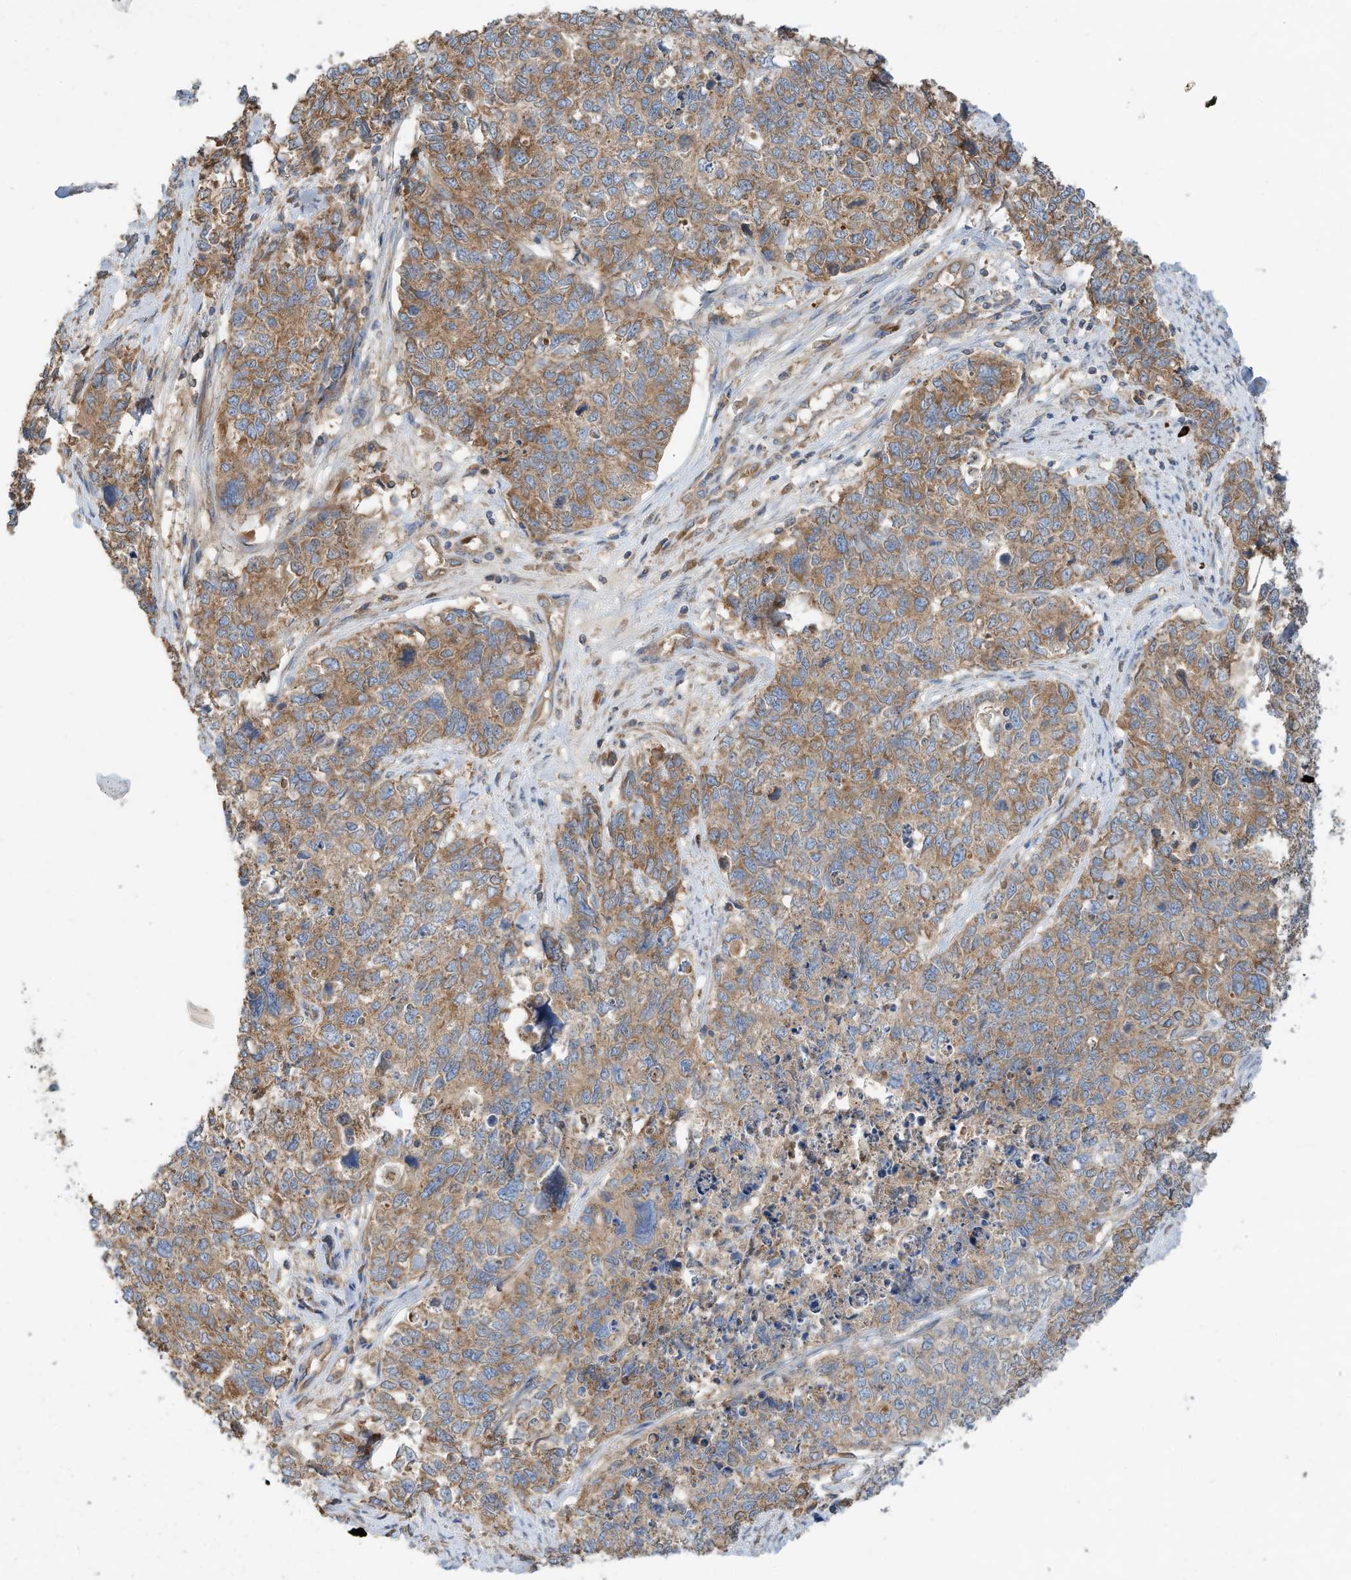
{"staining": {"intensity": "moderate", "quantity": ">75%", "location": "cytoplasmic/membranous"}, "tissue": "cervical cancer", "cell_type": "Tumor cells", "image_type": "cancer", "snomed": [{"axis": "morphology", "description": "Squamous cell carcinoma, NOS"}, {"axis": "topography", "description": "Cervix"}], "caption": "The micrograph shows immunohistochemical staining of cervical squamous cell carcinoma. There is moderate cytoplasmic/membranous staining is appreciated in about >75% of tumor cells.", "gene": "CPAMD8", "patient": {"sex": "female", "age": 63}}